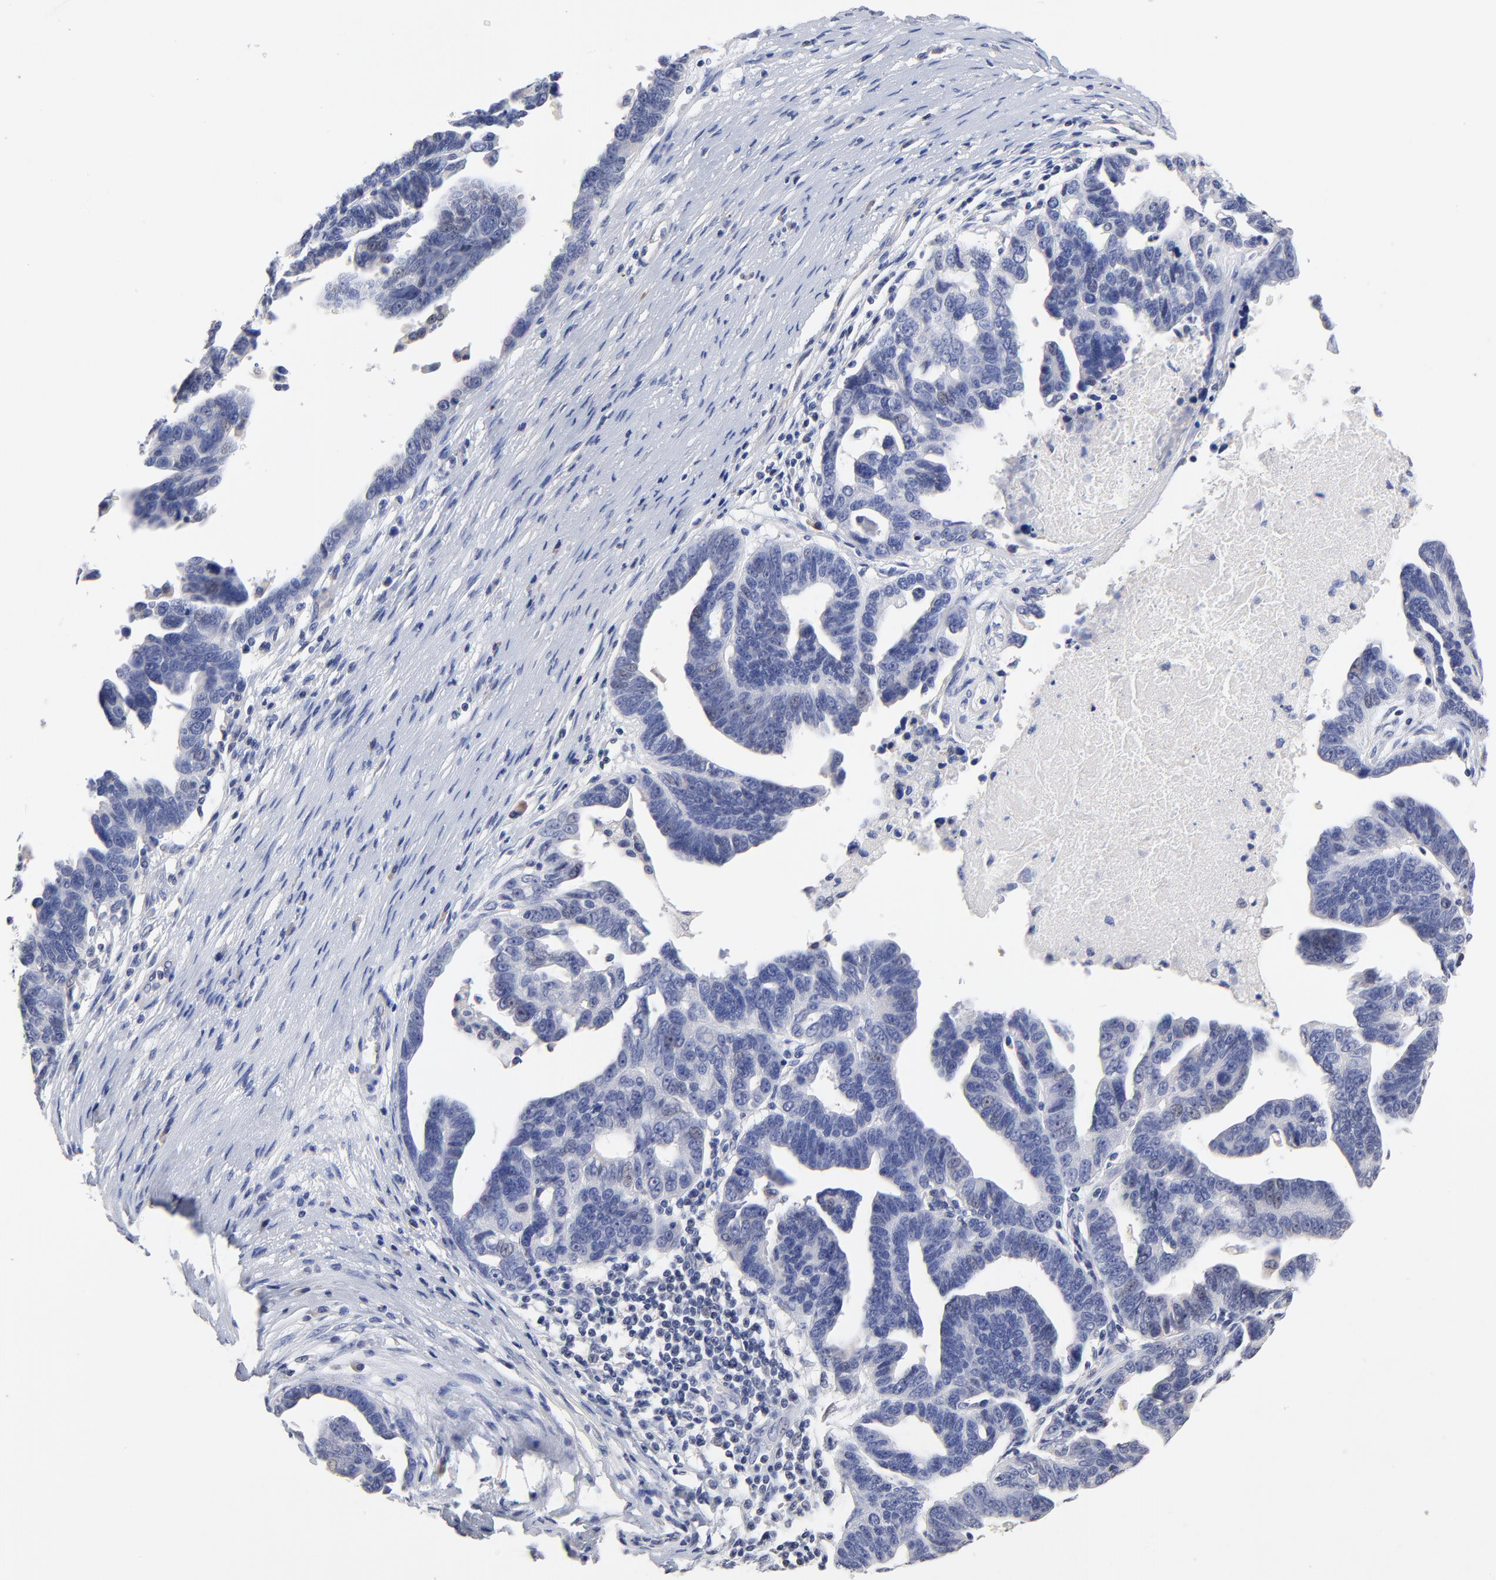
{"staining": {"intensity": "negative", "quantity": "none", "location": "none"}, "tissue": "ovarian cancer", "cell_type": "Tumor cells", "image_type": "cancer", "snomed": [{"axis": "morphology", "description": "Carcinoma, endometroid"}, {"axis": "morphology", "description": "Cystadenocarcinoma, serous, NOS"}, {"axis": "topography", "description": "Ovary"}], "caption": "This photomicrograph is of ovarian cancer stained with immunohistochemistry to label a protein in brown with the nuclei are counter-stained blue. There is no positivity in tumor cells.", "gene": "TWNK", "patient": {"sex": "female", "age": 45}}